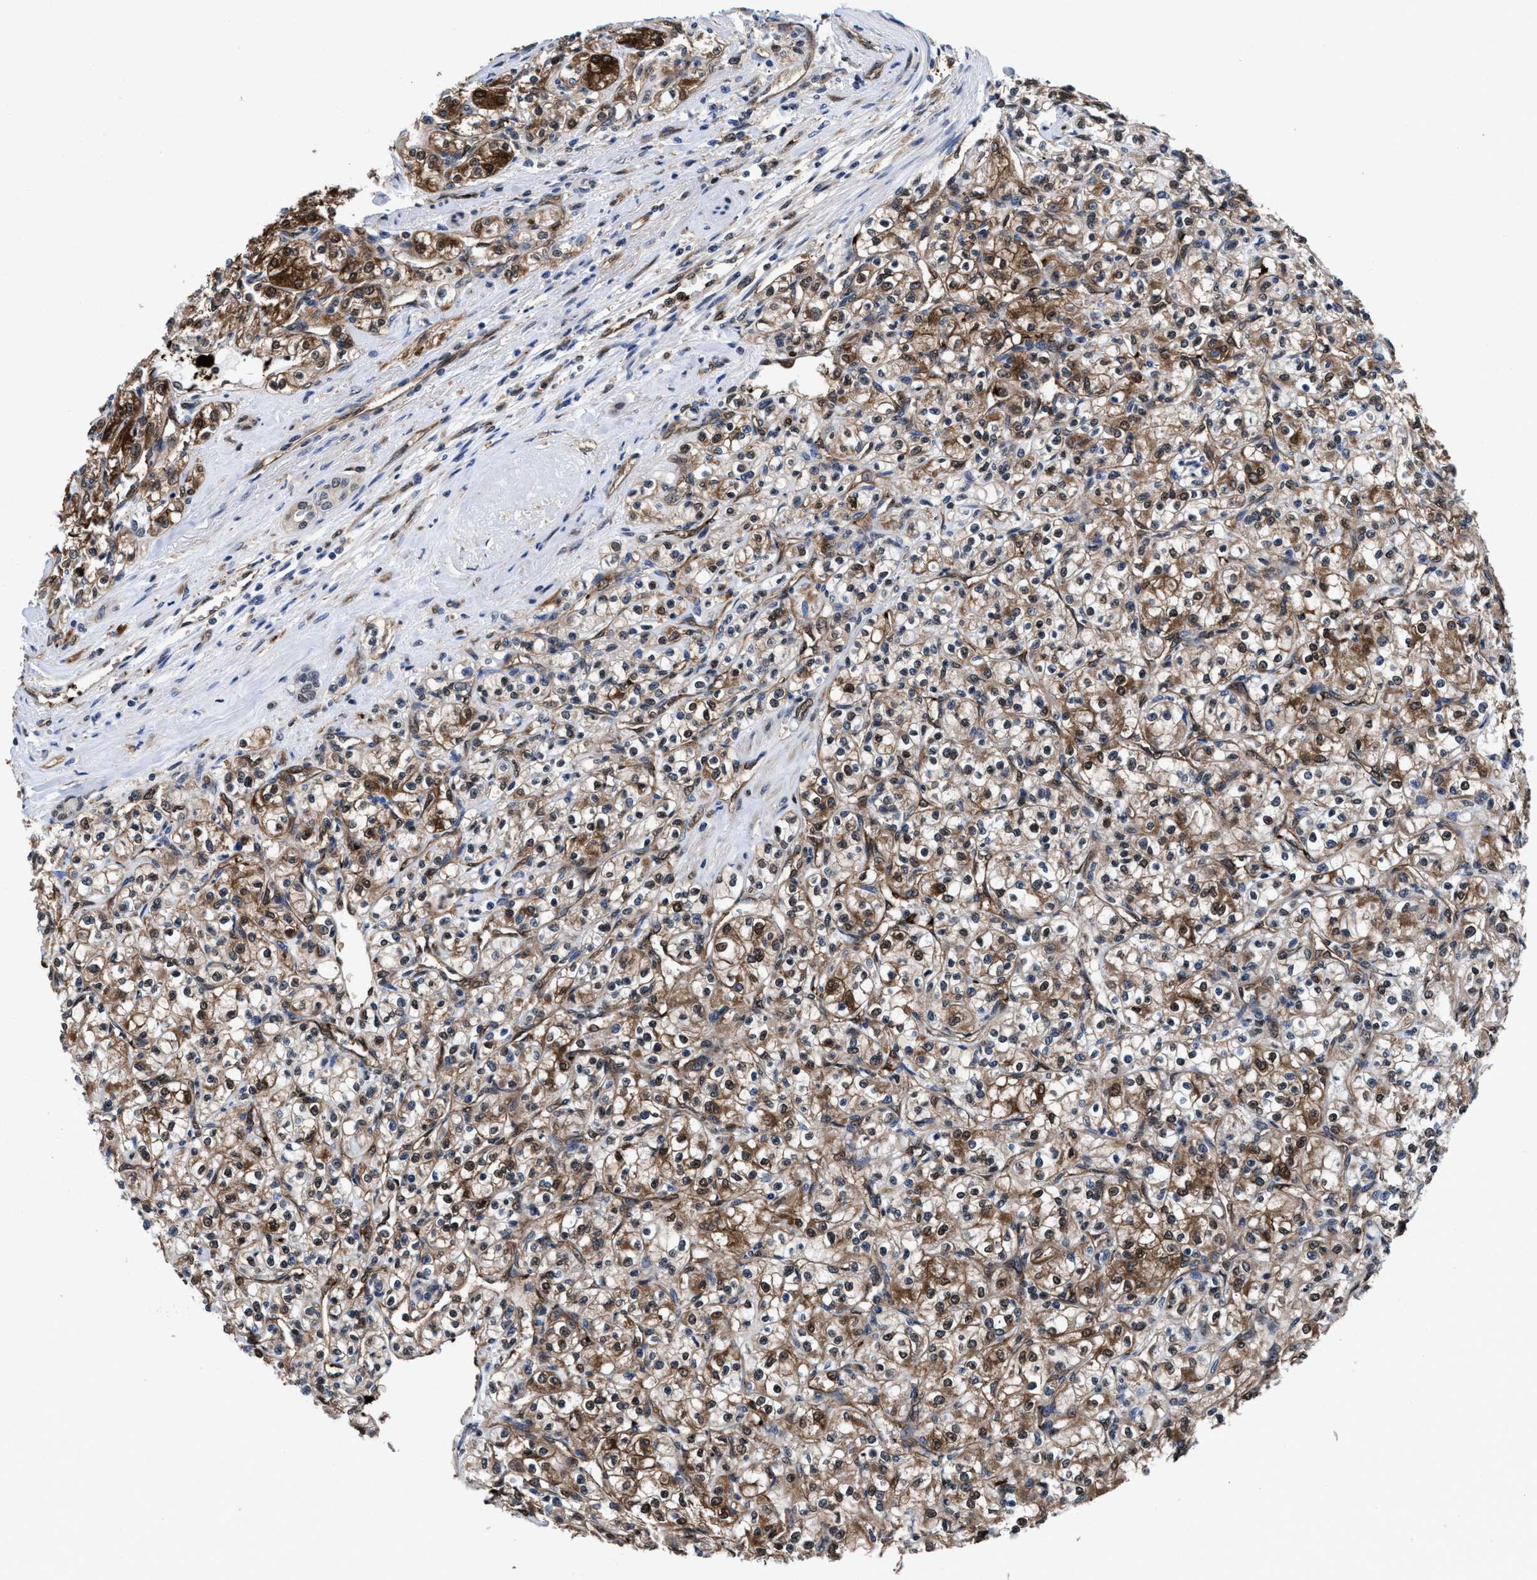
{"staining": {"intensity": "moderate", "quantity": ">75%", "location": "cytoplasmic/membranous"}, "tissue": "renal cancer", "cell_type": "Tumor cells", "image_type": "cancer", "snomed": [{"axis": "morphology", "description": "Adenocarcinoma, NOS"}, {"axis": "topography", "description": "Kidney"}], "caption": "This micrograph shows immunohistochemistry staining of renal cancer, with medium moderate cytoplasmic/membranous positivity in approximately >75% of tumor cells.", "gene": "ACLY", "patient": {"sex": "male", "age": 77}}